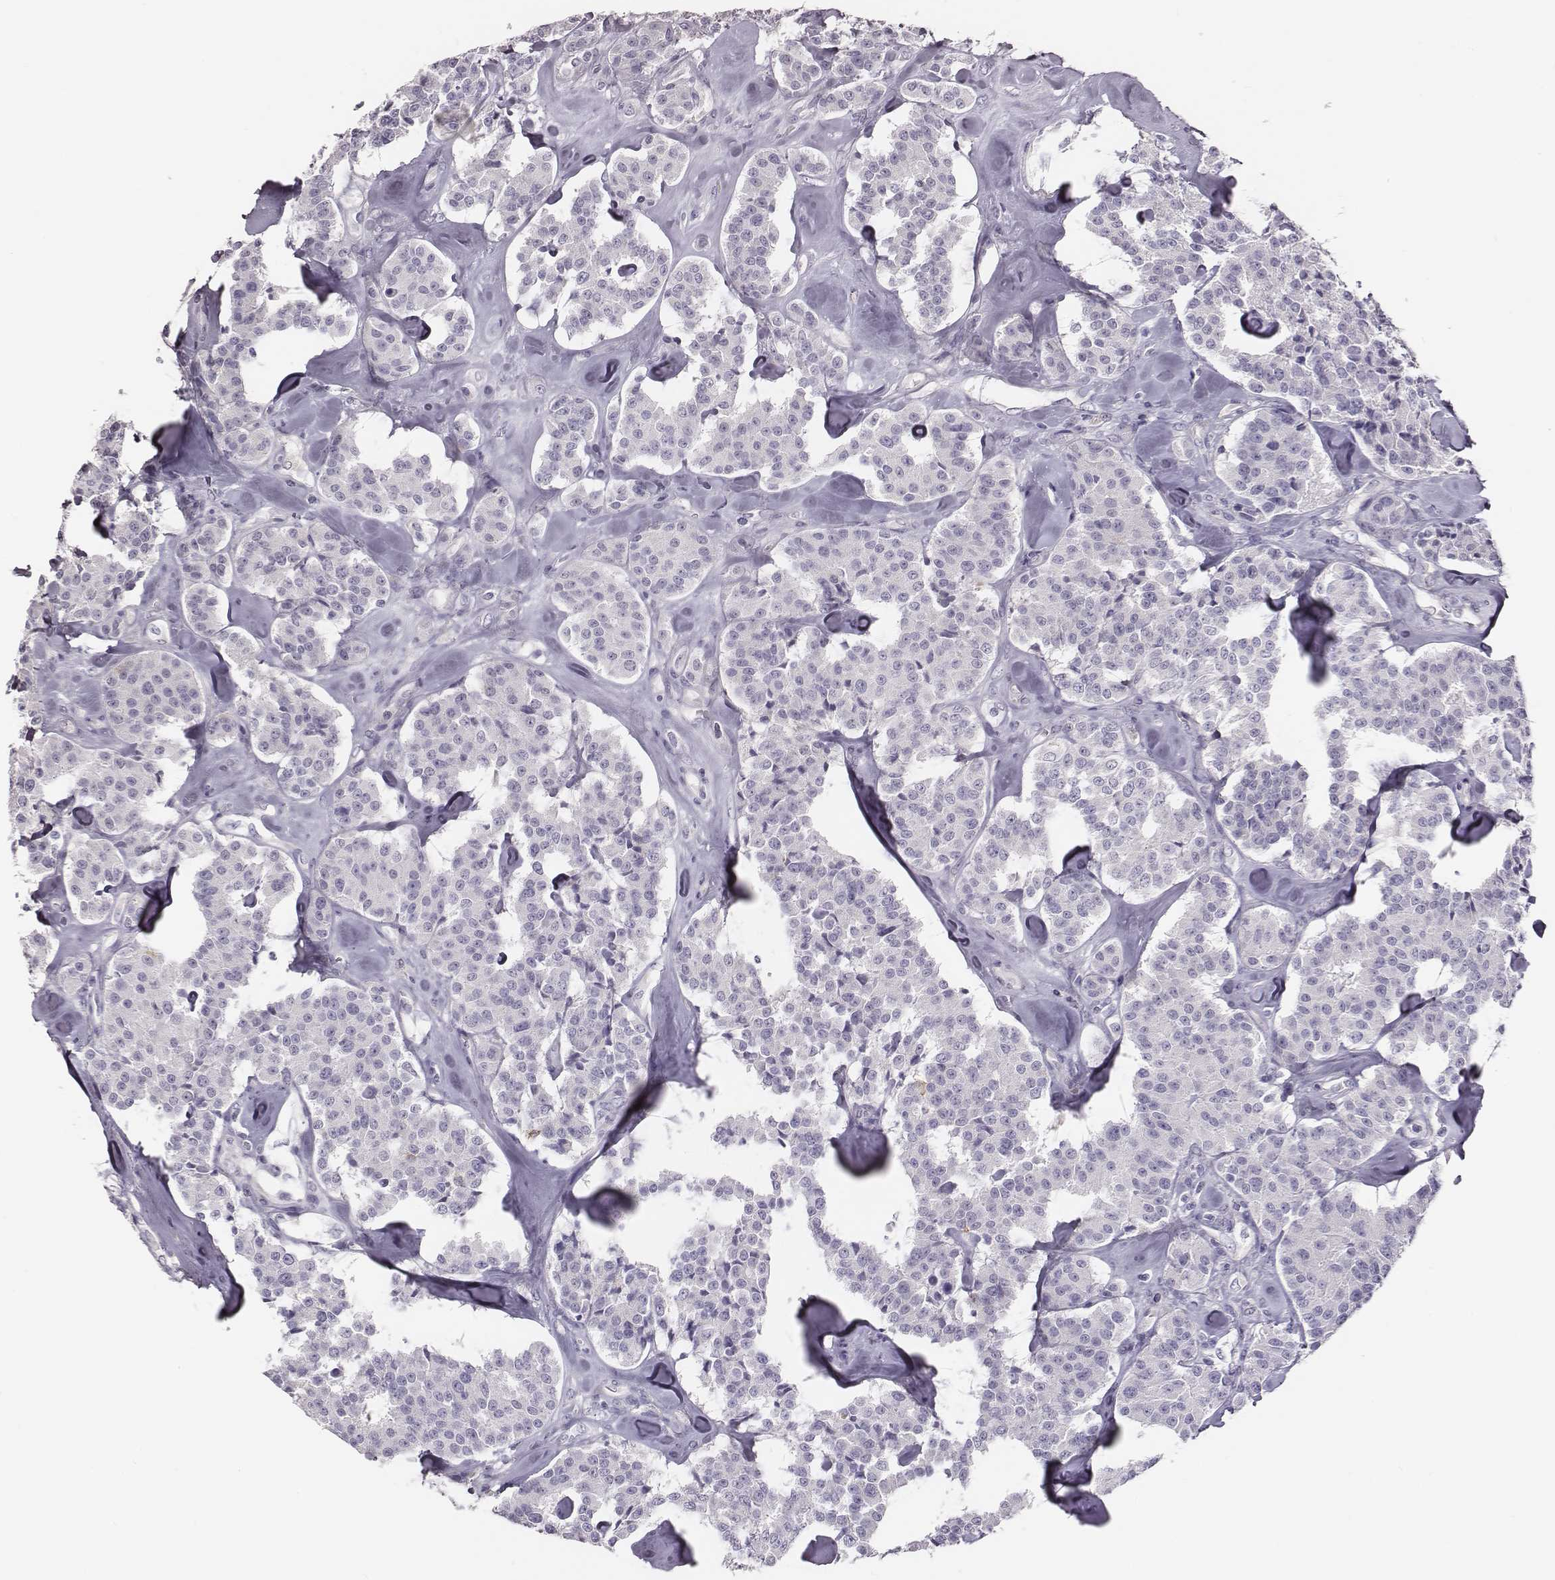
{"staining": {"intensity": "negative", "quantity": "none", "location": "none"}, "tissue": "carcinoid", "cell_type": "Tumor cells", "image_type": "cancer", "snomed": [{"axis": "morphology", "description": "Carcinoid, malignant, NOS"}, {"axis": "topography", "description": "Pancreas"}], "caption": "IHC photomicrograph of neoplastic tissue: human carcinoid (malignant) stained with DAB (3,3'-diaminobenzidine) exhibits no significant protein positivity in tumor cells.", "gene": "GUCA1A", "patient": {"sex": "male", "age": 41}}